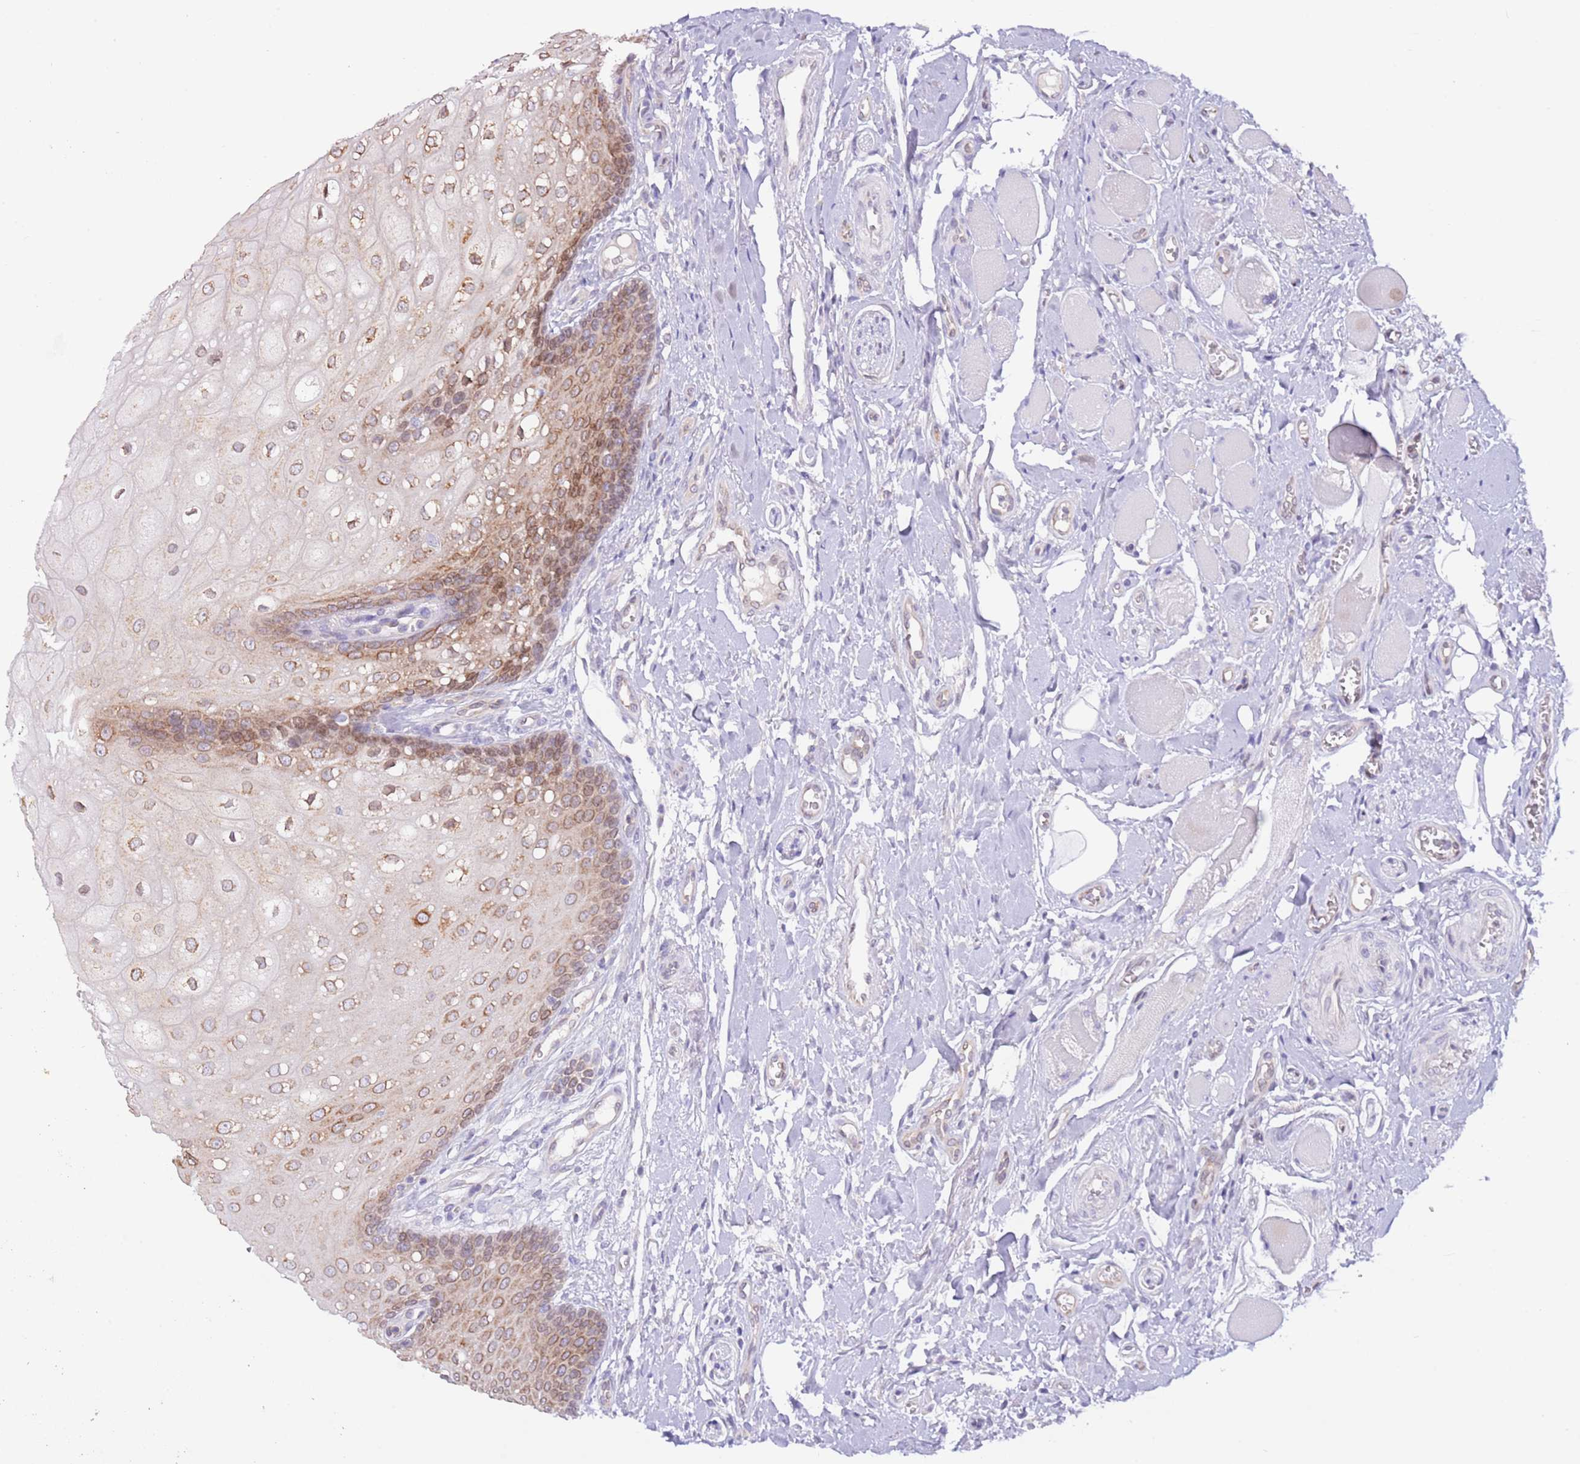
{"staining": {"intensity": "moderate", "quantity": ">75%", "location": "cytoplasmic/membranous"}, "tissue": "oral mucosa", "cell_type": "Squamous epithelial cells", "image_type": "normal", "snomed": [{"axis": "morphology", "description": "Normal tissue, NOS"}, {"axis": "morphology", "description": "Squamous cell carcinoma, NOS"}, {"axis": "topography", "description": "Oral tissue"}, {"axis": "topography", "description": "Tounge, NOS"}, {"axis": "topography", "description": "Head-Neck"}], "caption": "The micrograph demonstrates a brown stain indicating the presence of a protein in the cytoplasmic/membranous of squamous epithelial cells in oral mucosa. (DAB (3,3'-diaminobenzidine) = brown stain, brightfield microscopy at high magnification).", "gene": "EBPL", "patient": {"sex": "male", "age": 79}}